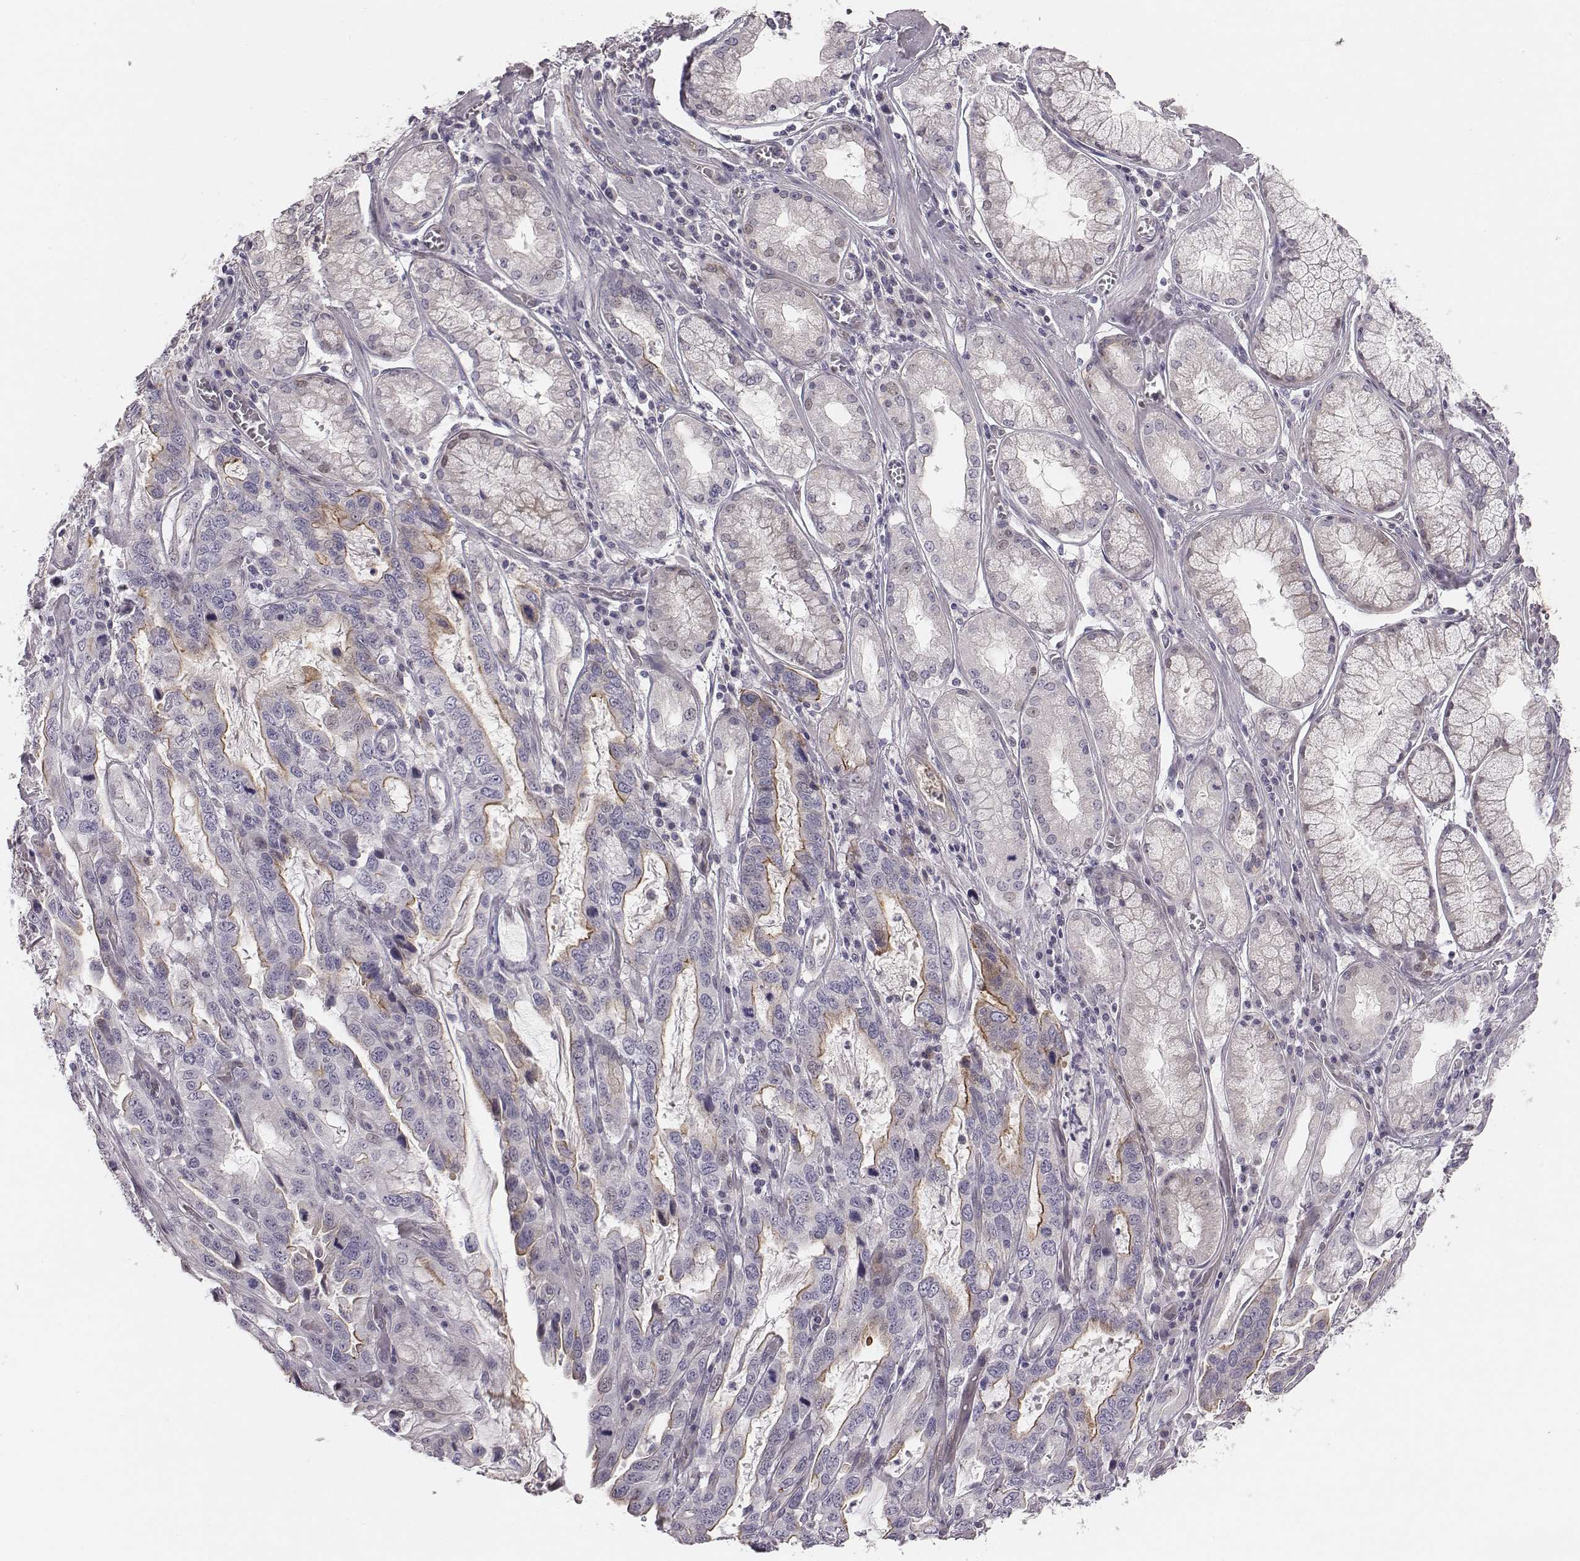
{"staining": {"intensity": "negative", "quantity": "none", "location": "none"}, "tissue": "stomach cancer", "cell_type": "Tumor cells", "image_type": "cancer", "snomed": [{"axis": "morphology", "description": "Adenocarcinoma, NOS"}, {"axis": "topography", "description": "Stomach, lower"}], "caption": "Tumor cells show no significant protein expression in stomach cancer (adenocarcinoma).", "gene": "CACNG4", "patient": {"sex": "female", "age": 76}}